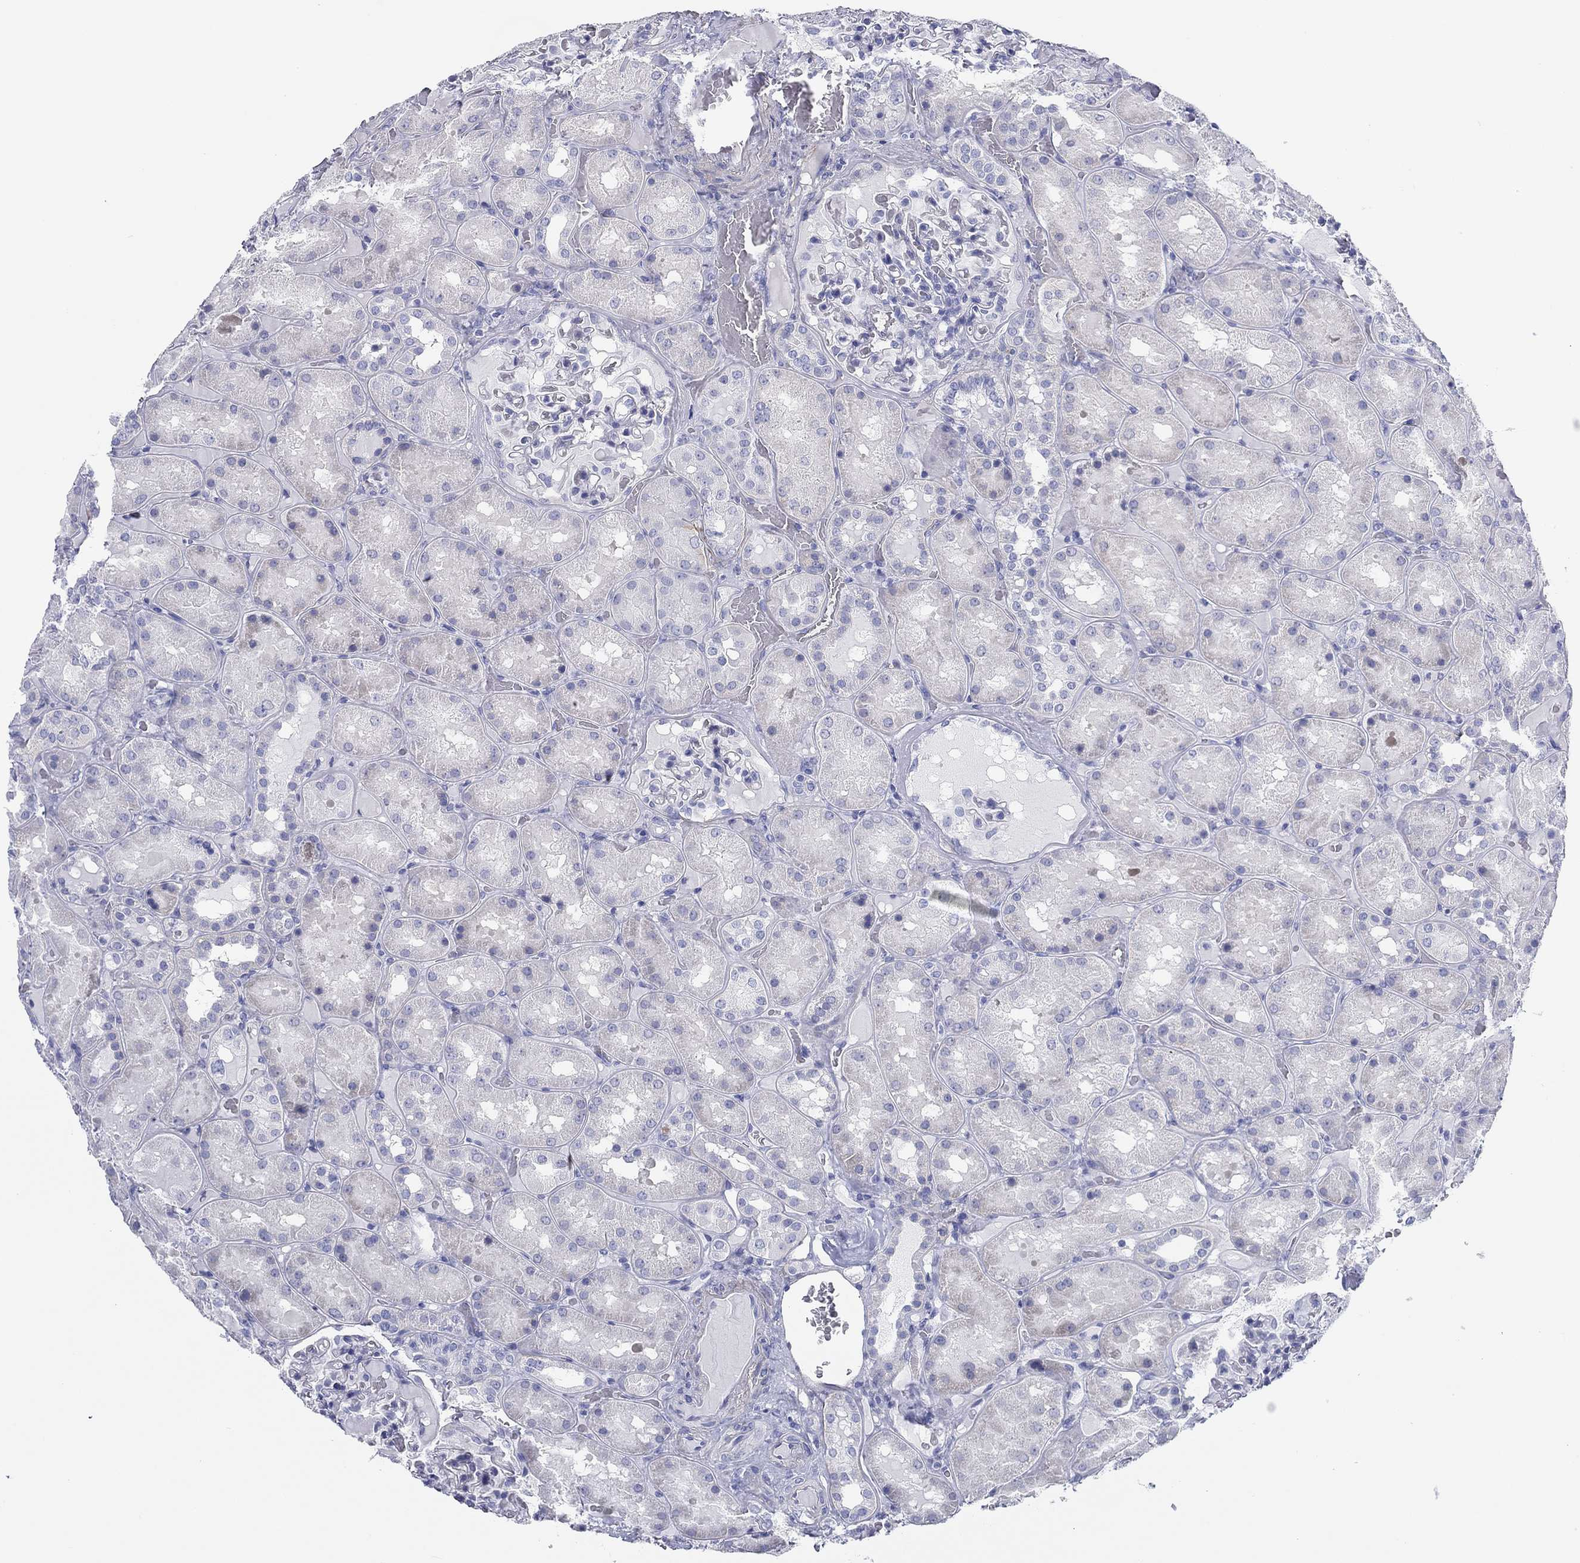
{"staining": {"intensity": "negative", "quantity": "none", "location": "none"}, "tissue": "kidney", "cell_type": "Cells in glomeruli", "image_type": "normal", "snomed": [{"axis": "morphology", "description": "Normal tissue, NOS"}, {"axis": "topography", "description": "Kidney"}], "caption": "Cells in glomeruli are negative for brown protein staining in unremarkable kidney. (DAB immunohistochemistry, high magnification).", "gene": "GPC1", "patient": {"sex": "male", "age": 73}}